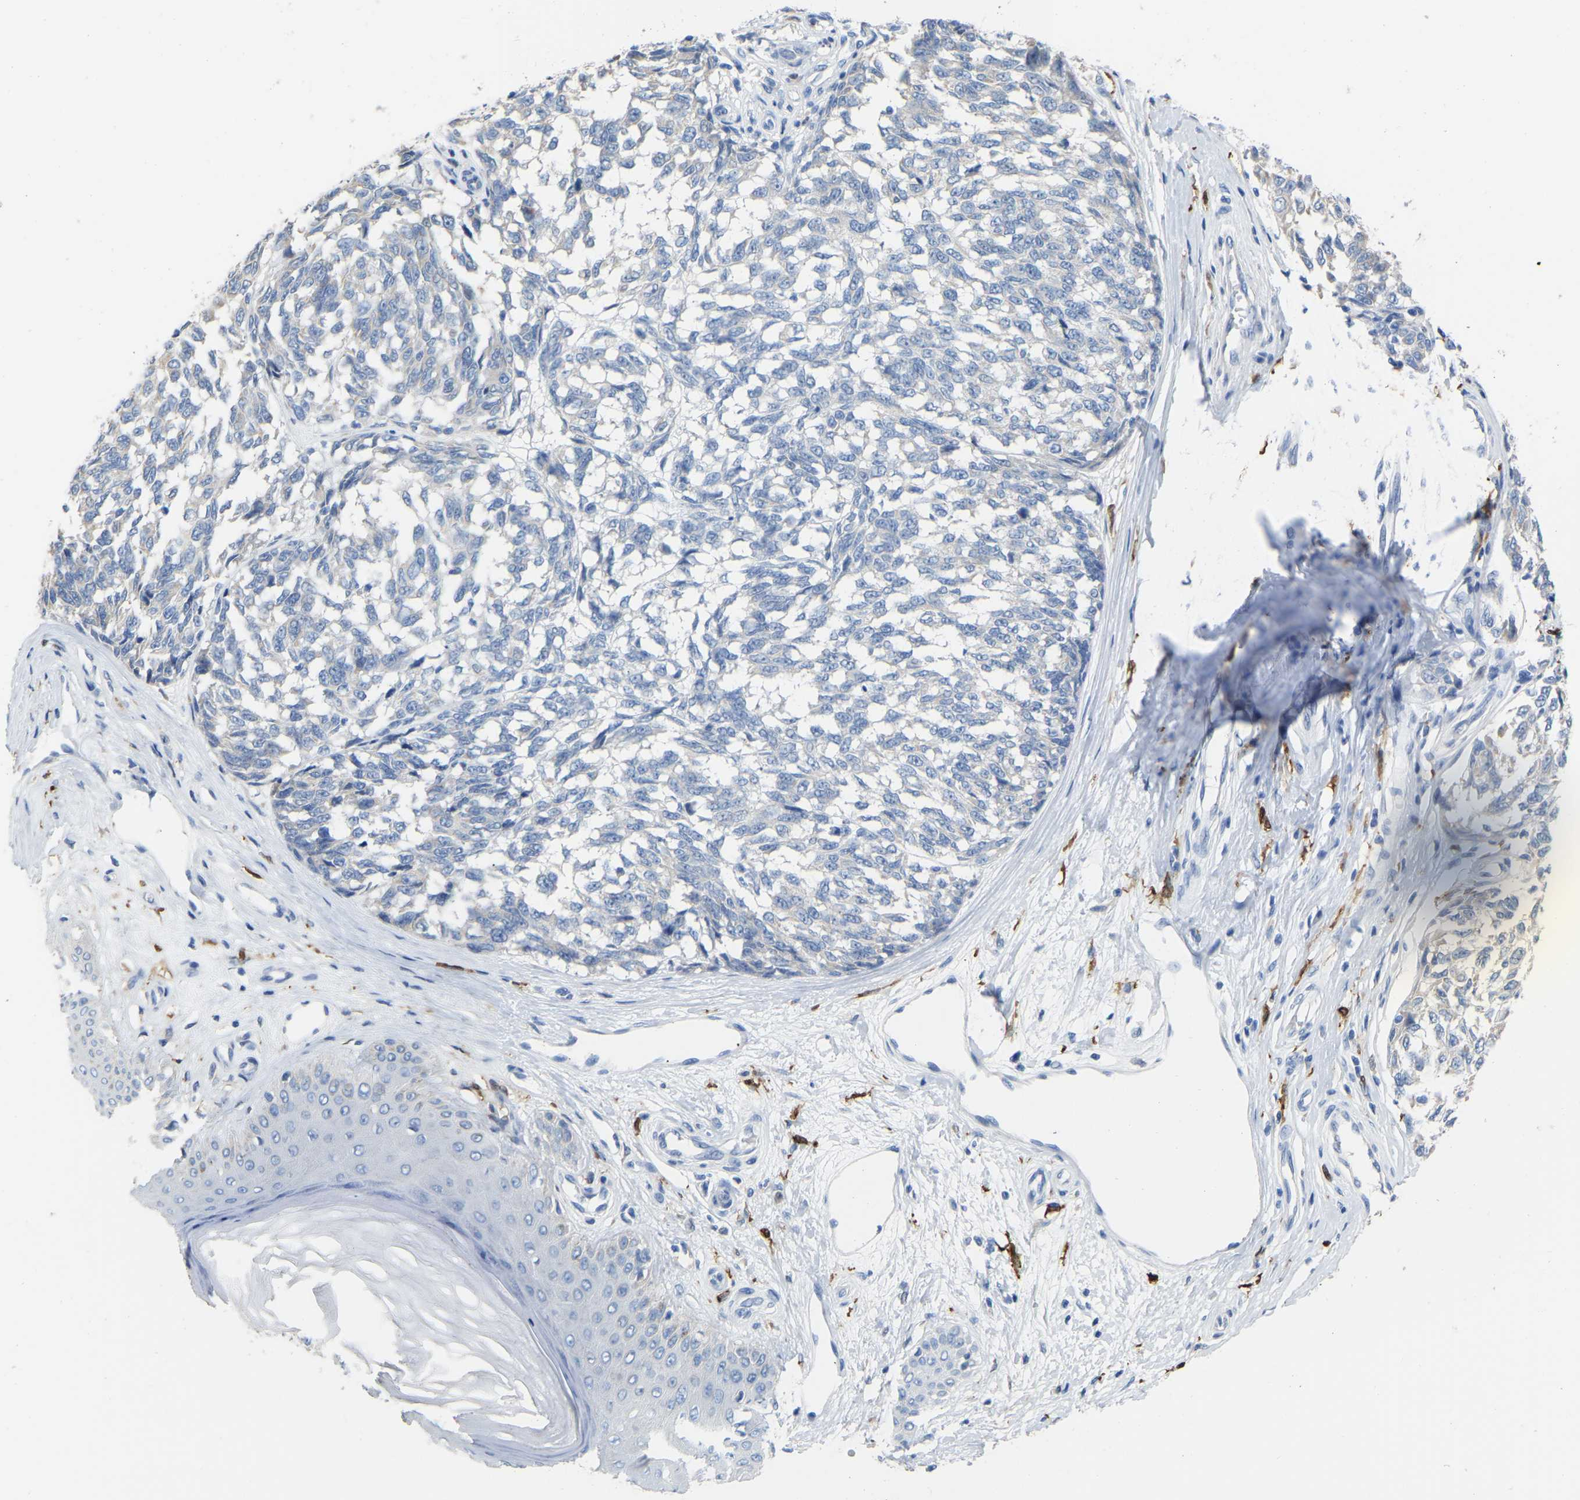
{"staining": {"intensity": "negative", "quantity": "none", "location": "none"}, "tissue": "melanoma", "cell_type": "Tumor cells", "image_type": "cancer", "snomed": [{"axis": "morphology", "description": "Malignant melanoma, NOS"}, {"axis": "topography", "description": "Skin"}], "caption": "DAB immunohistochemical staining of human melanoma displays no significant expression in tumor cells. (DAB (3,3'-diaminobenzidine) immunohistochemistry (IHC), high magnification).", "gene": "ULBP2", "patient": {"sex": "female", "age": 64}}